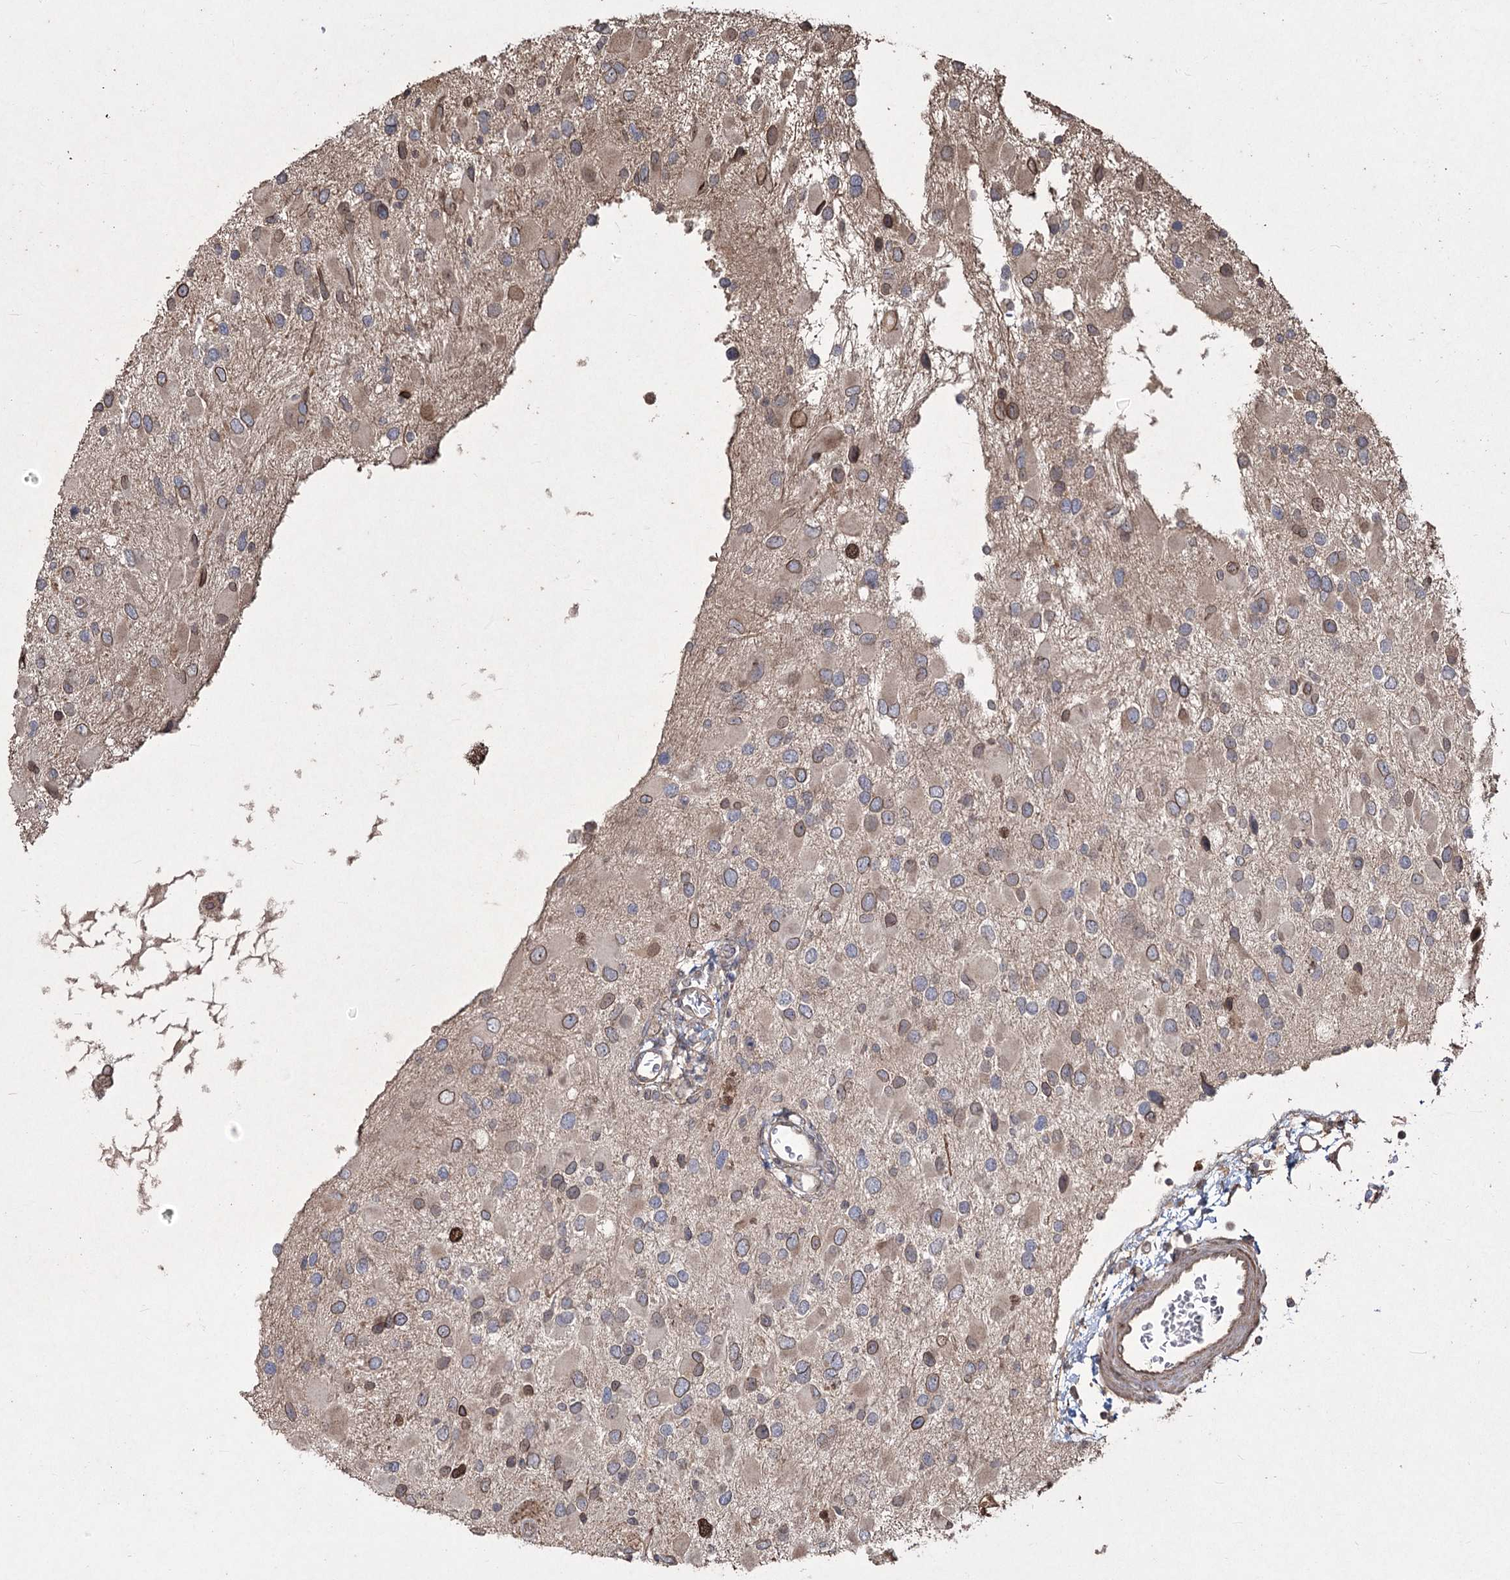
{"staining": {"intensity": "moderate", "quantity": "<25%", "location": "cytoplasmic/membranous,nuclear"}, "tissue": "glioma", "cell_type": "Tumor cells", "image_type": "cancer", "snomed": [{"axis": "morphology", "description": "Glioma, malignant, High grade"}, {"axis": "topography", "description": "Brain"}], "caption": "Moderate cytoplasmic/membranous and nuclear expression is appreciated in approximately <25% of tumor cells in malignant glioma (high-grade).", "gene": "PRC1", "patient": {"sex": "male", "age": 53}}